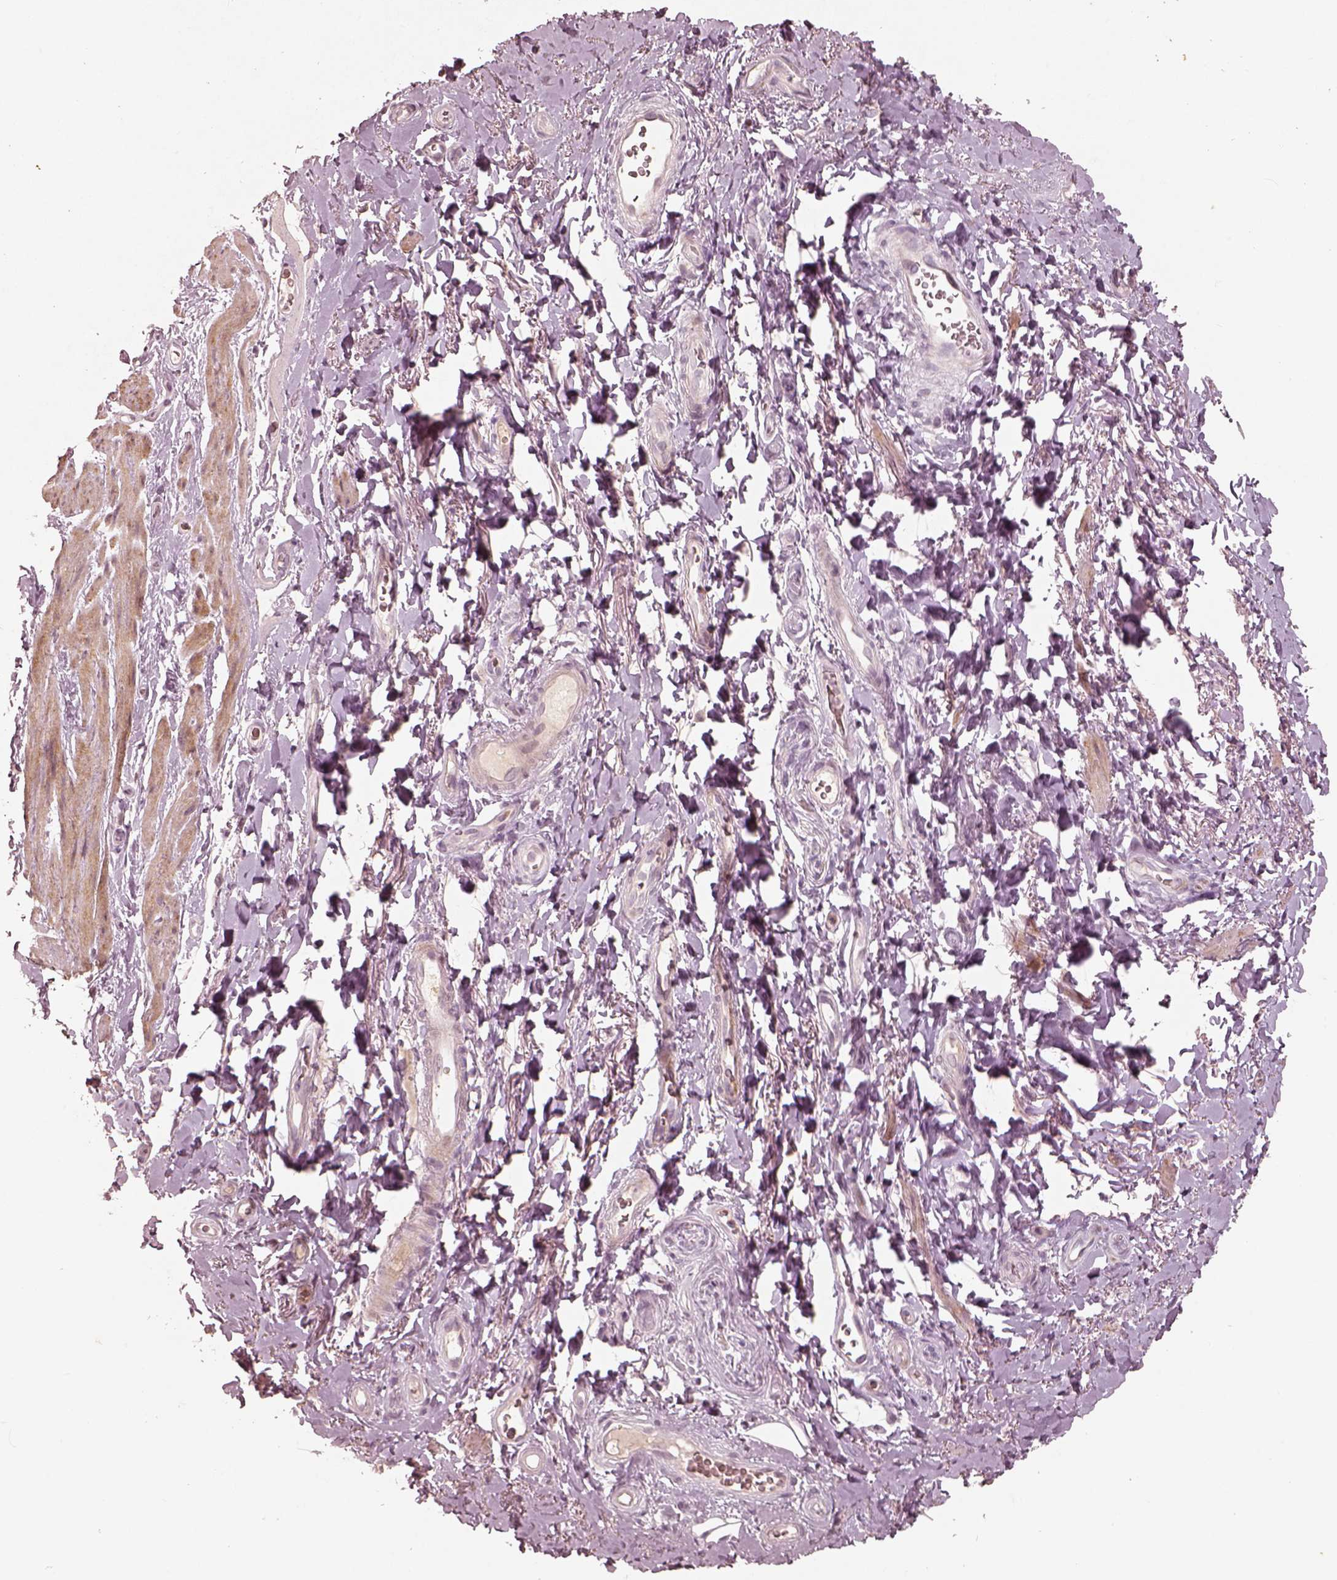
{"staining": {"intensity": "weak", "quantity": "25%-75%", "location": "cytoplasmic/membranous"}, "tissue": "adipose tissue", "cell_type": "Adipocytes", "image_type": "normal", "snomed": [{"axis": "morphology", "description": "Normal tissue, NOS"}, {"axis": "topography", "description": "Anal"}, {"axis": "topography", "description": "Peripheral nerve tissue"}], "caption": "This histopathology image shows immunohistochemistry (IHC) staining of normal human adipose tissue, with low weak cytoplasmic/membranous positivity in about 25%-75% of adipocytes.", "gene": "MADCAM1", "patient": {"sex": "male", "age": 53}}